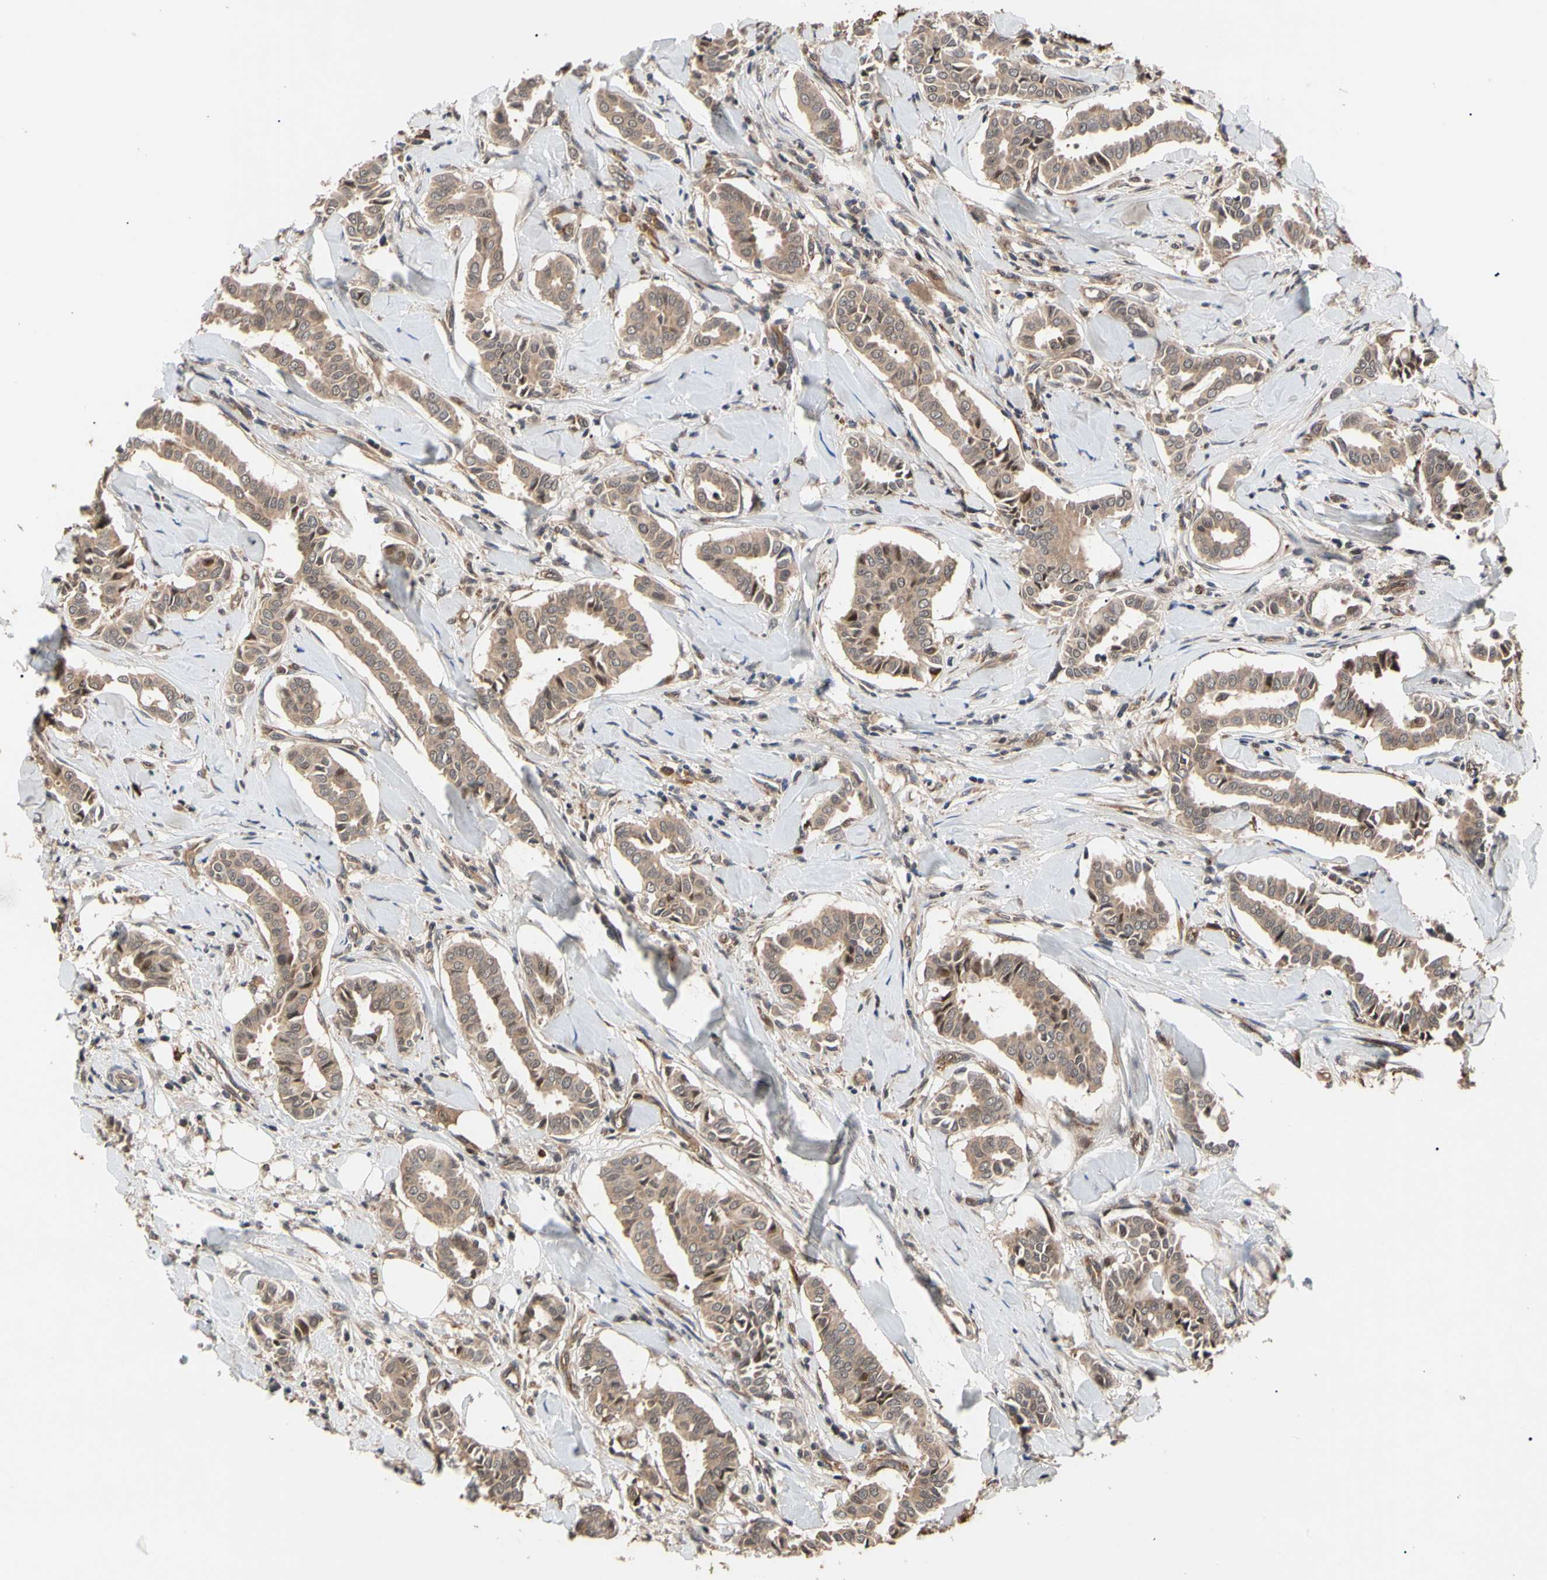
{"staining": {"intensity": "weak", "quantity": ">75%", "location": "cytoplasmic/membranous"}, "tissue": "head and neck cancer", "cell_type": "Tumor cells", "image_type": "cancer", "snomed": [{"axis": "morphology", "description": "Adenocarcinoma, NOS"}, {"axis": "topography", "description": "Salivary gland"}, {"axis": "topography", "description": "Head-Neck"}], "caption": "Weak cytoplasmic/membranous positivity for a protein is present in approximately >75% of tumor cells of head and neck cancer (adenocarcinoma) using immunohistochemistry.", "gene": "CYTIP", "patient": {"sex": "female", "age": 59}}